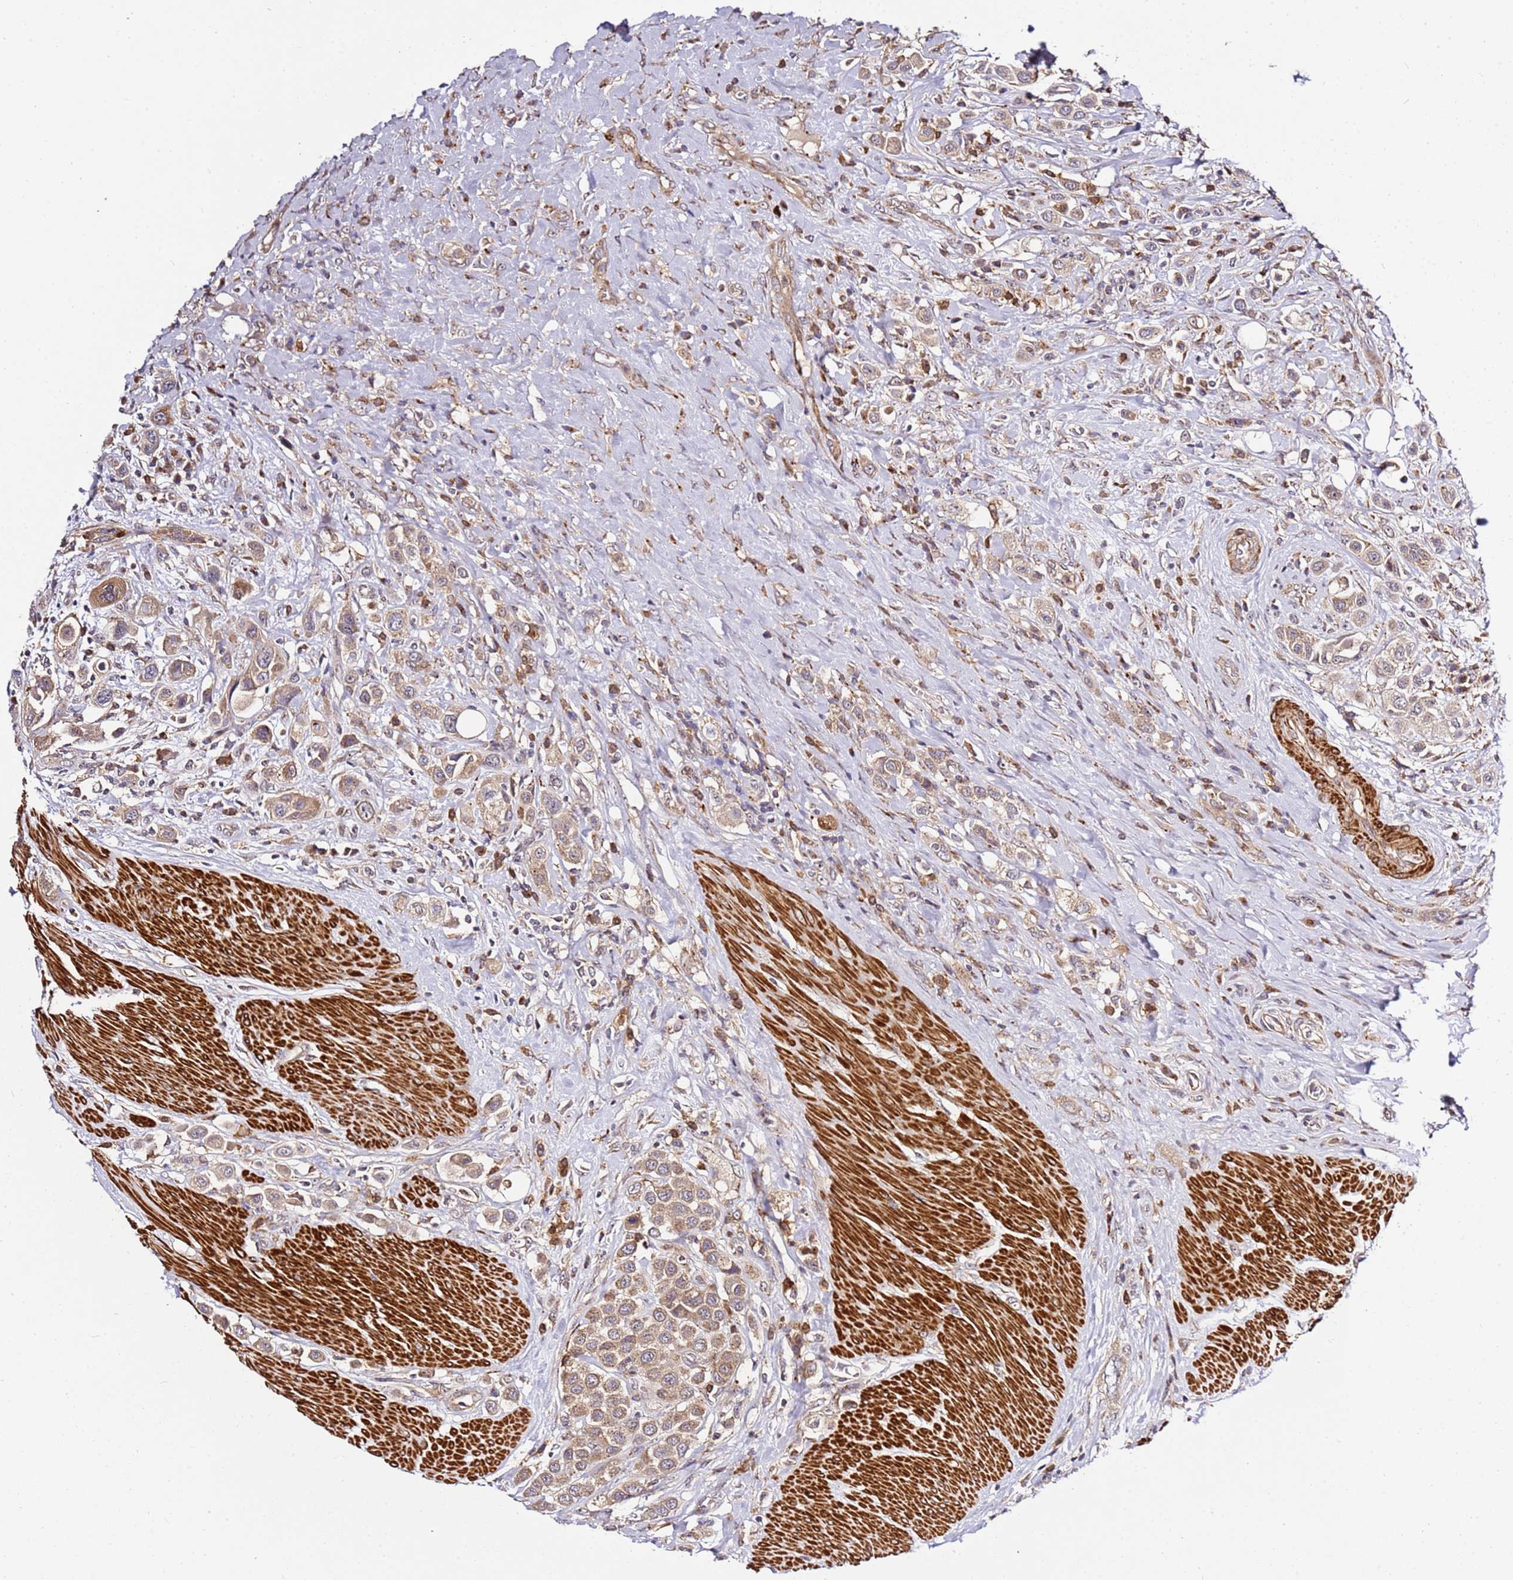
{"staining": {"intensity": "moderate", "quantity": ">75%", "location": "cytoplasmic/membranous"}, "tissue": "urothelial cancer", "cell_type": "Tumor cells", "image_type": "cancer", "snomed": [{"axis": "morphology", "description": "Urothelial carcinoma, High grade"}, {"axis": "topography", "description": "Urinary bladder"}], "caption": "Immunohistochemistry (IHC) (DAB (3,3'-diaminobenzidine)) staining of human urothelial carcinoma (high-grade) shows moderate cytoplasmic/membranous protein positivity in about >75% of tumor cells.", "gene": "PVRIG", "patient": {"sex": "male", "age": 50}}